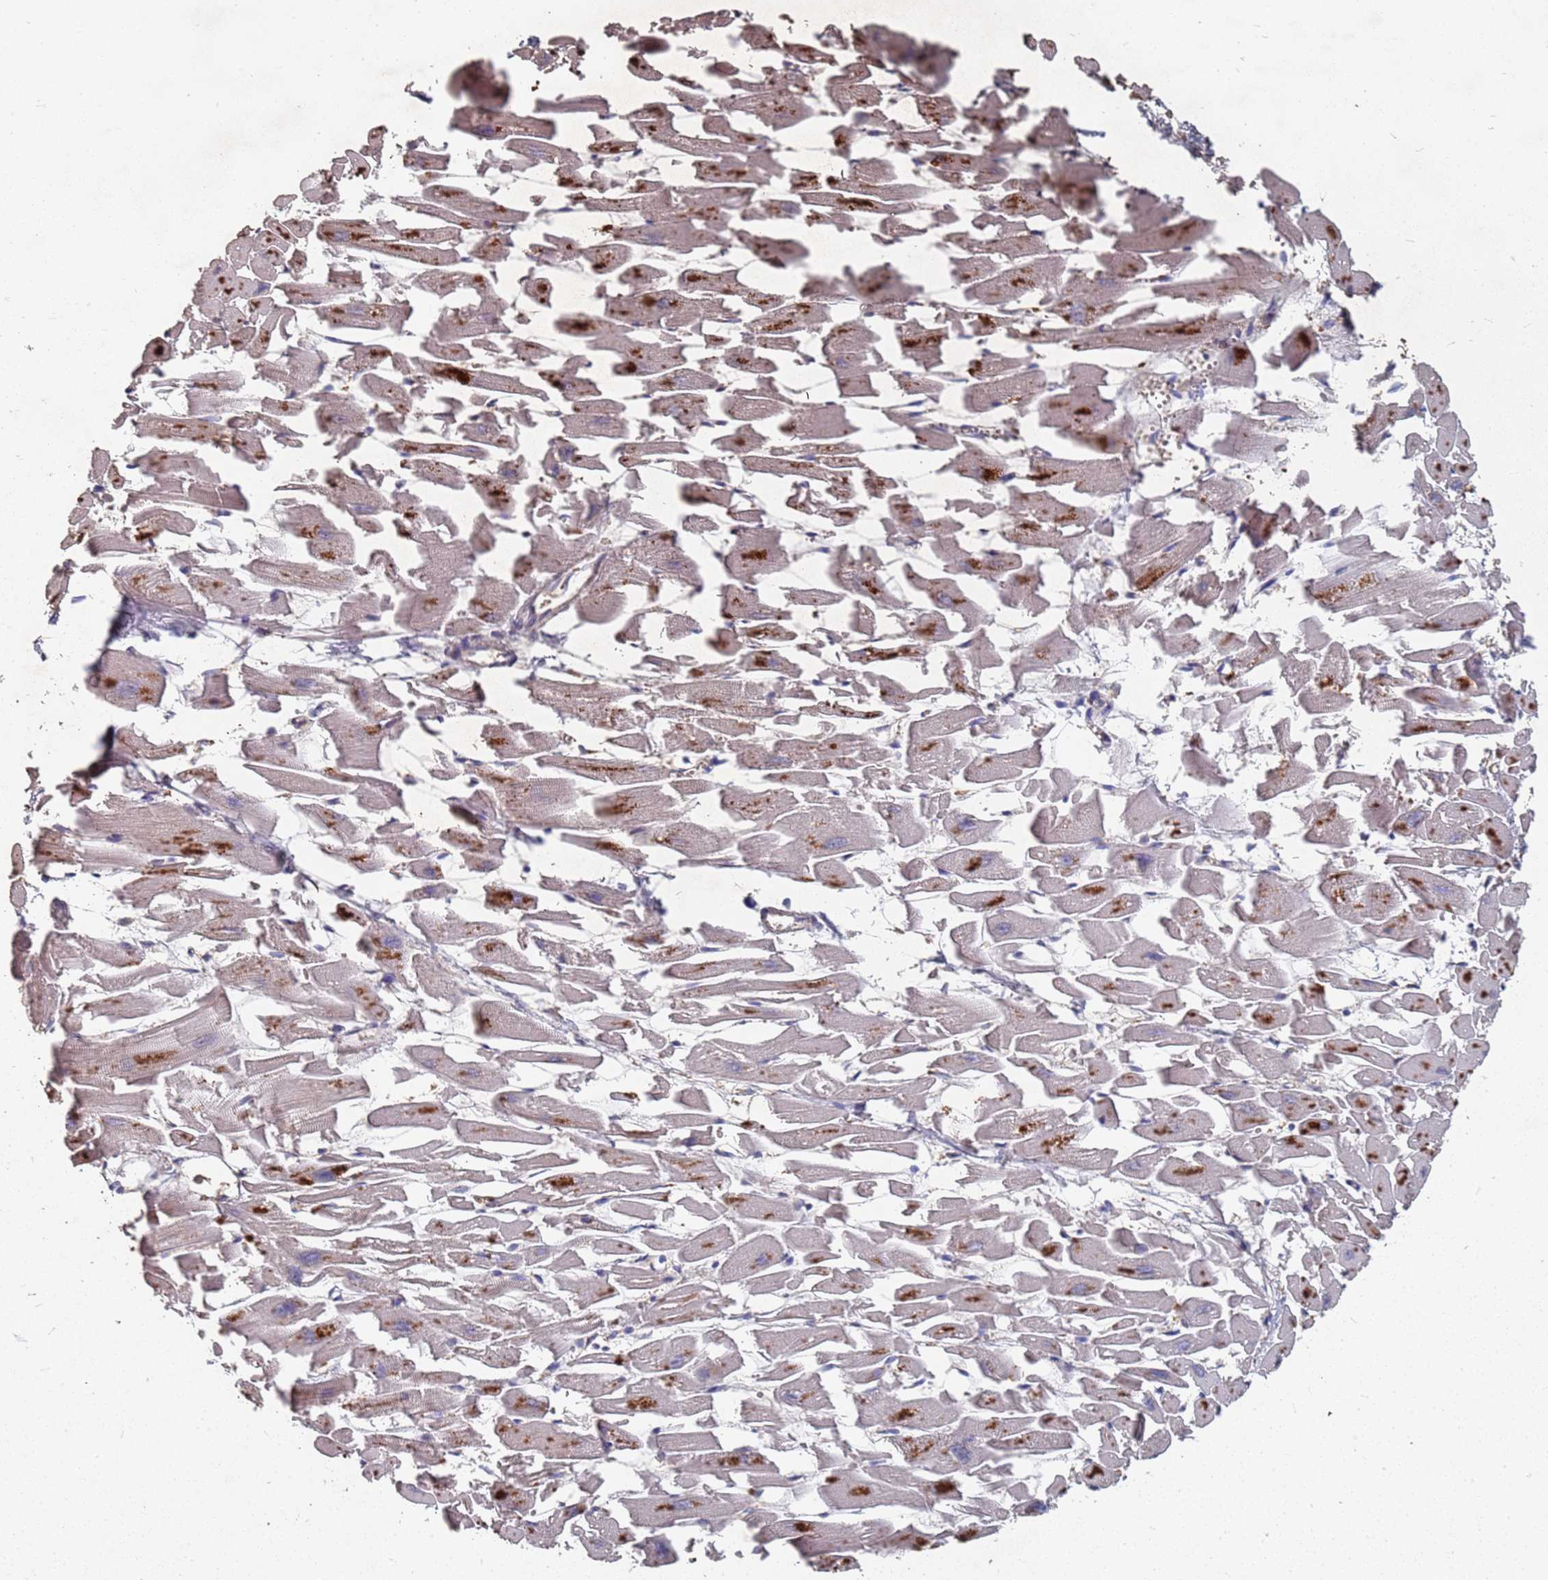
{"staining": {"intensity": "moderate", "quantity": "25%-75%", "location": "cytoplasmic/membranous"}, "tissue": "heart muscle", "cell_type": "Cardiomyocytes", "image_type": "normal", "snomed": [{"axis": "morphology", "description": "Normal tissue, NOS"}, {"axis": "topography", "description": "Heart"}], "caption": "Immunohistochemical staining of normal human heart muscle demonstrates 25%-75% levels of moderate cytoplasmic/membranous protein expression in about 25%-75% of cardiomyocytes.", "gene": "ATG5", "patient": {"sex": "female", "age": 64}}